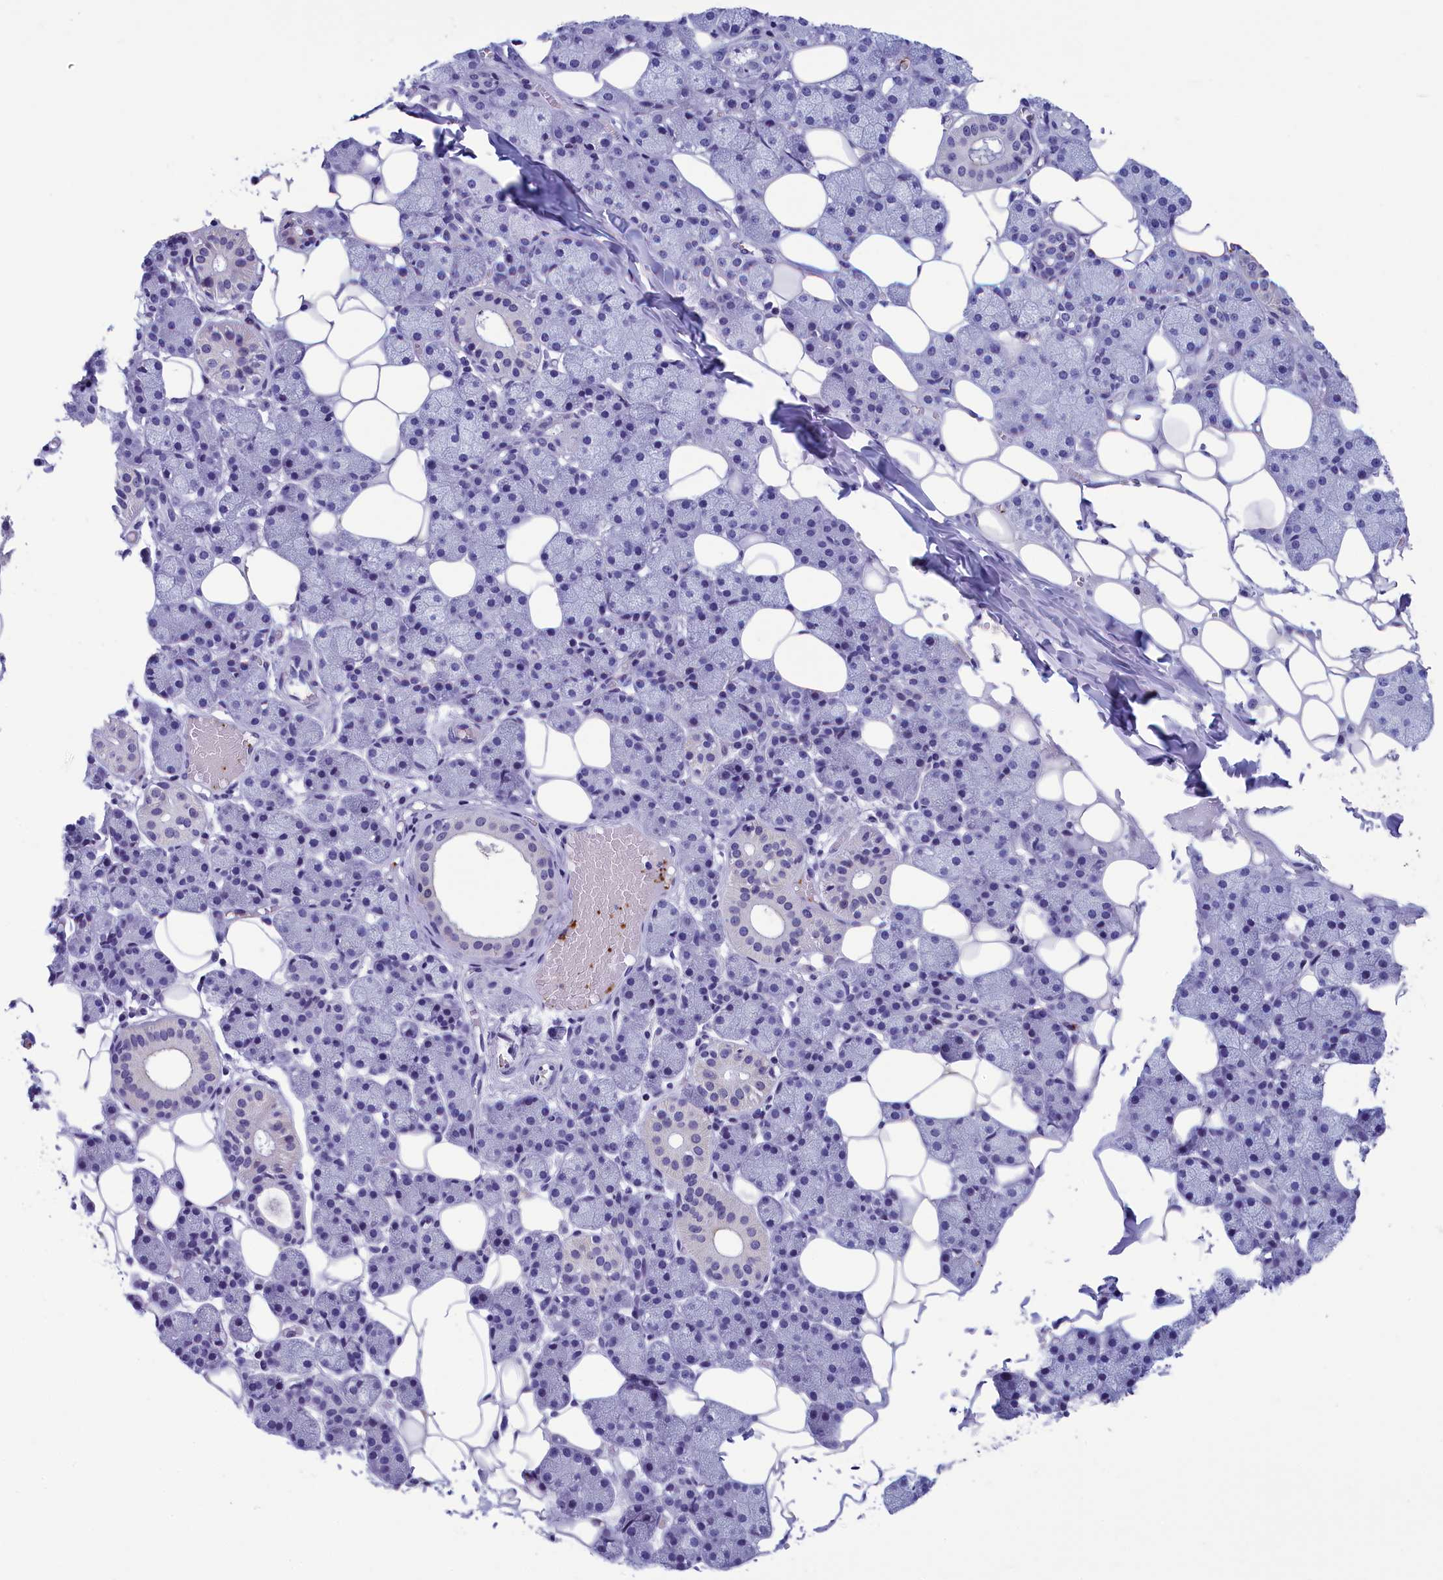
{"staining": {"intensity": "negative", "quantity": "none", "location": "none"}, "tissue": "salivary gland", "cell_type": "Glandular cells", "image_type": "normal", "snomed": [{"axis": "morphology", "description": "Normal tissue, NOS"}, {"axis": "topography", "description": "Salivary gland"}], "caption": "DAB immunohistochemical staining of benign salivary gland demonstrates no significant staining in glandular cells. (DAB (3,3'-diaminobenzidine) immunohistochemistry (IHC) visualized using brightfield microscopy, high magnification).", "gene": "AIFM2", "patient": {"sex": "female", "age": 33}}